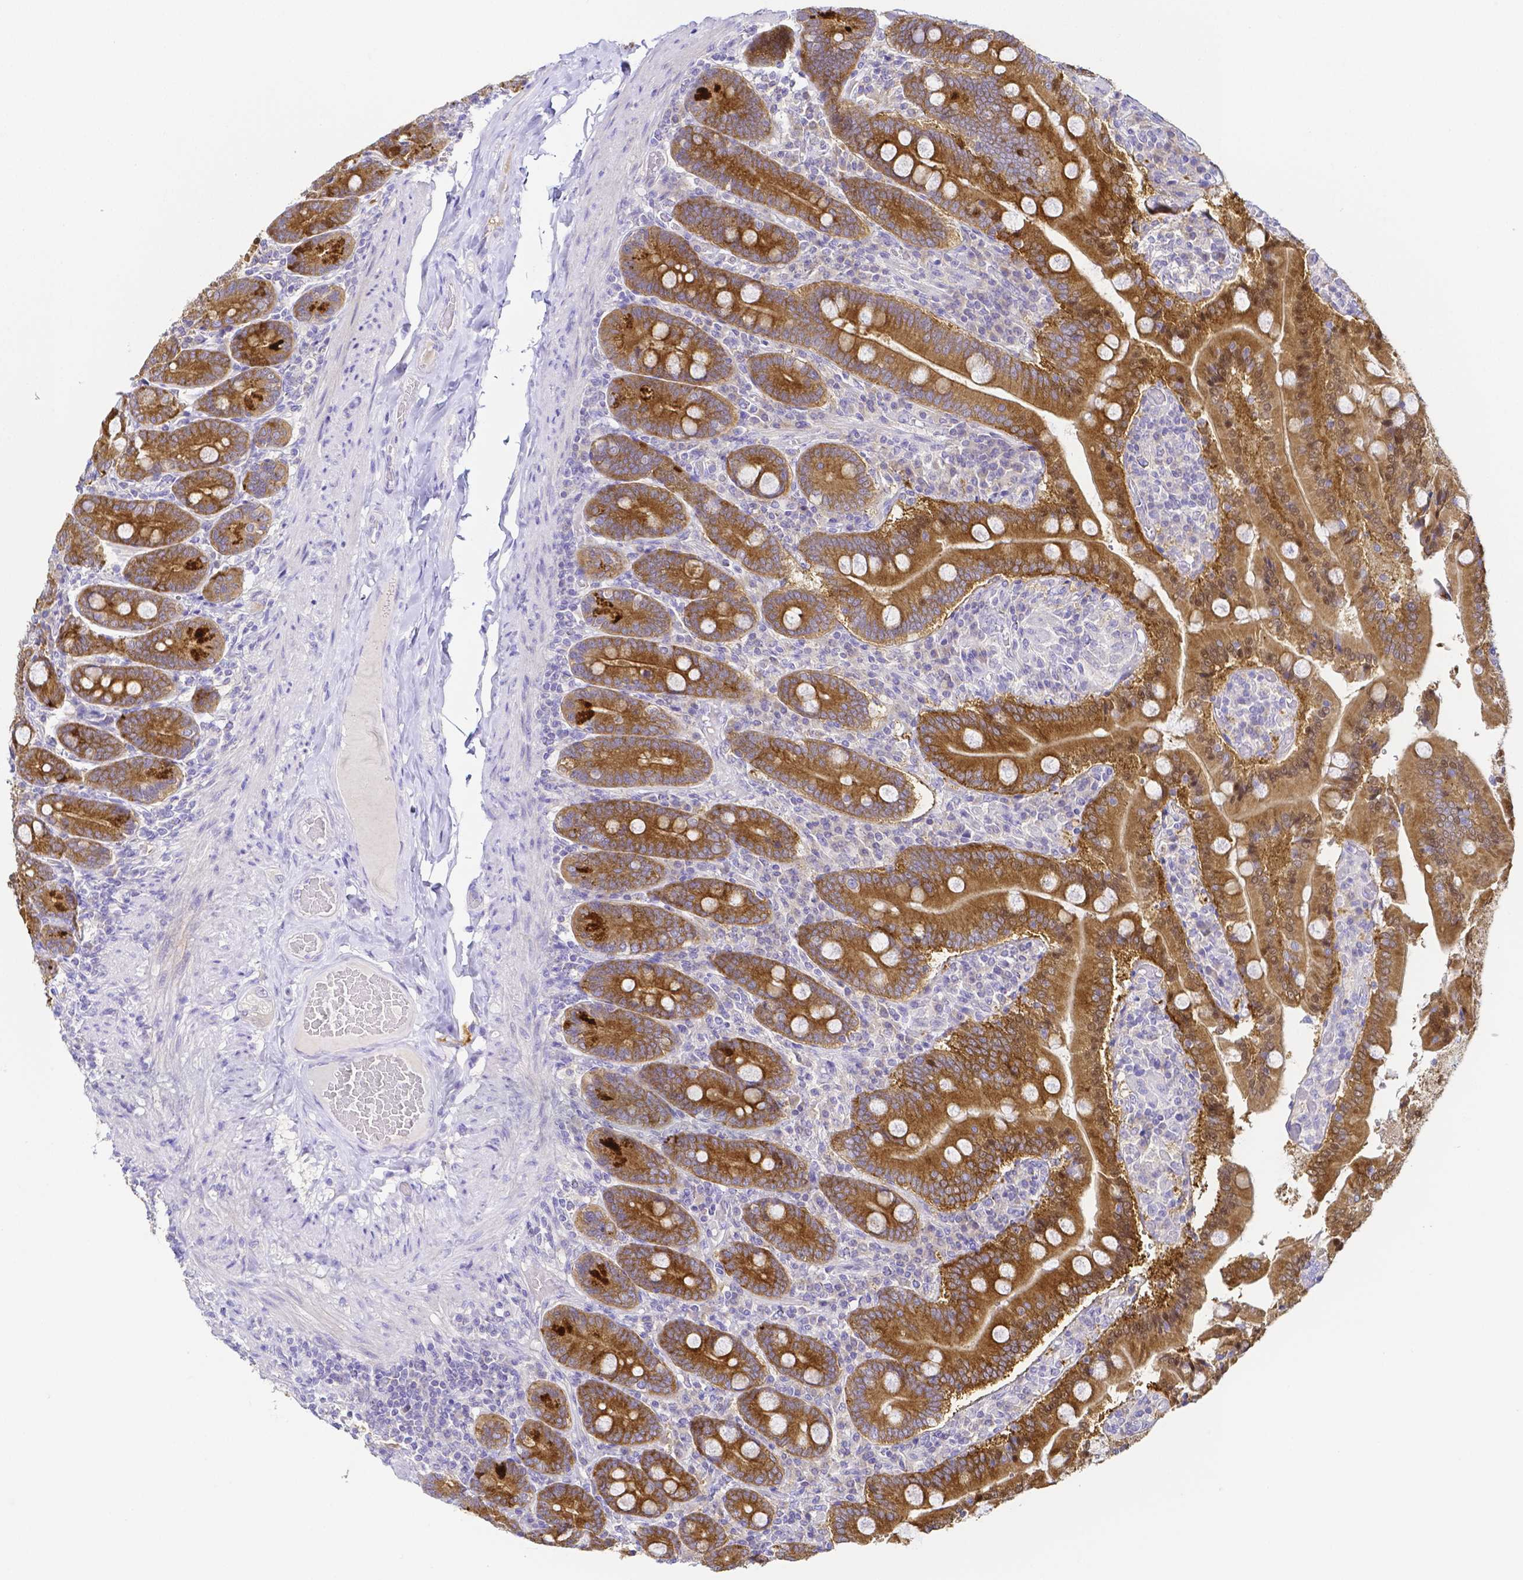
{"staining": {"intensity": "strong", "quantity": "25%-75%", "location": "cytoplasmic/membranous"}, "tissue": "duodenum", "cell_type": "Glandular cells", "image_type": "normal", "snomed": [{"axis": "morphology", "description": "Normal tissue, NOS"}, {"axis": "topography", "description": "Duodenum"}], "caption": "The immunohistochemical stain labels strong cytoplasmic/membranous positivity in glandular cells of benign duodenum.", "gene": "PKP3", "patient": {"sex": "female", "age": 62}}